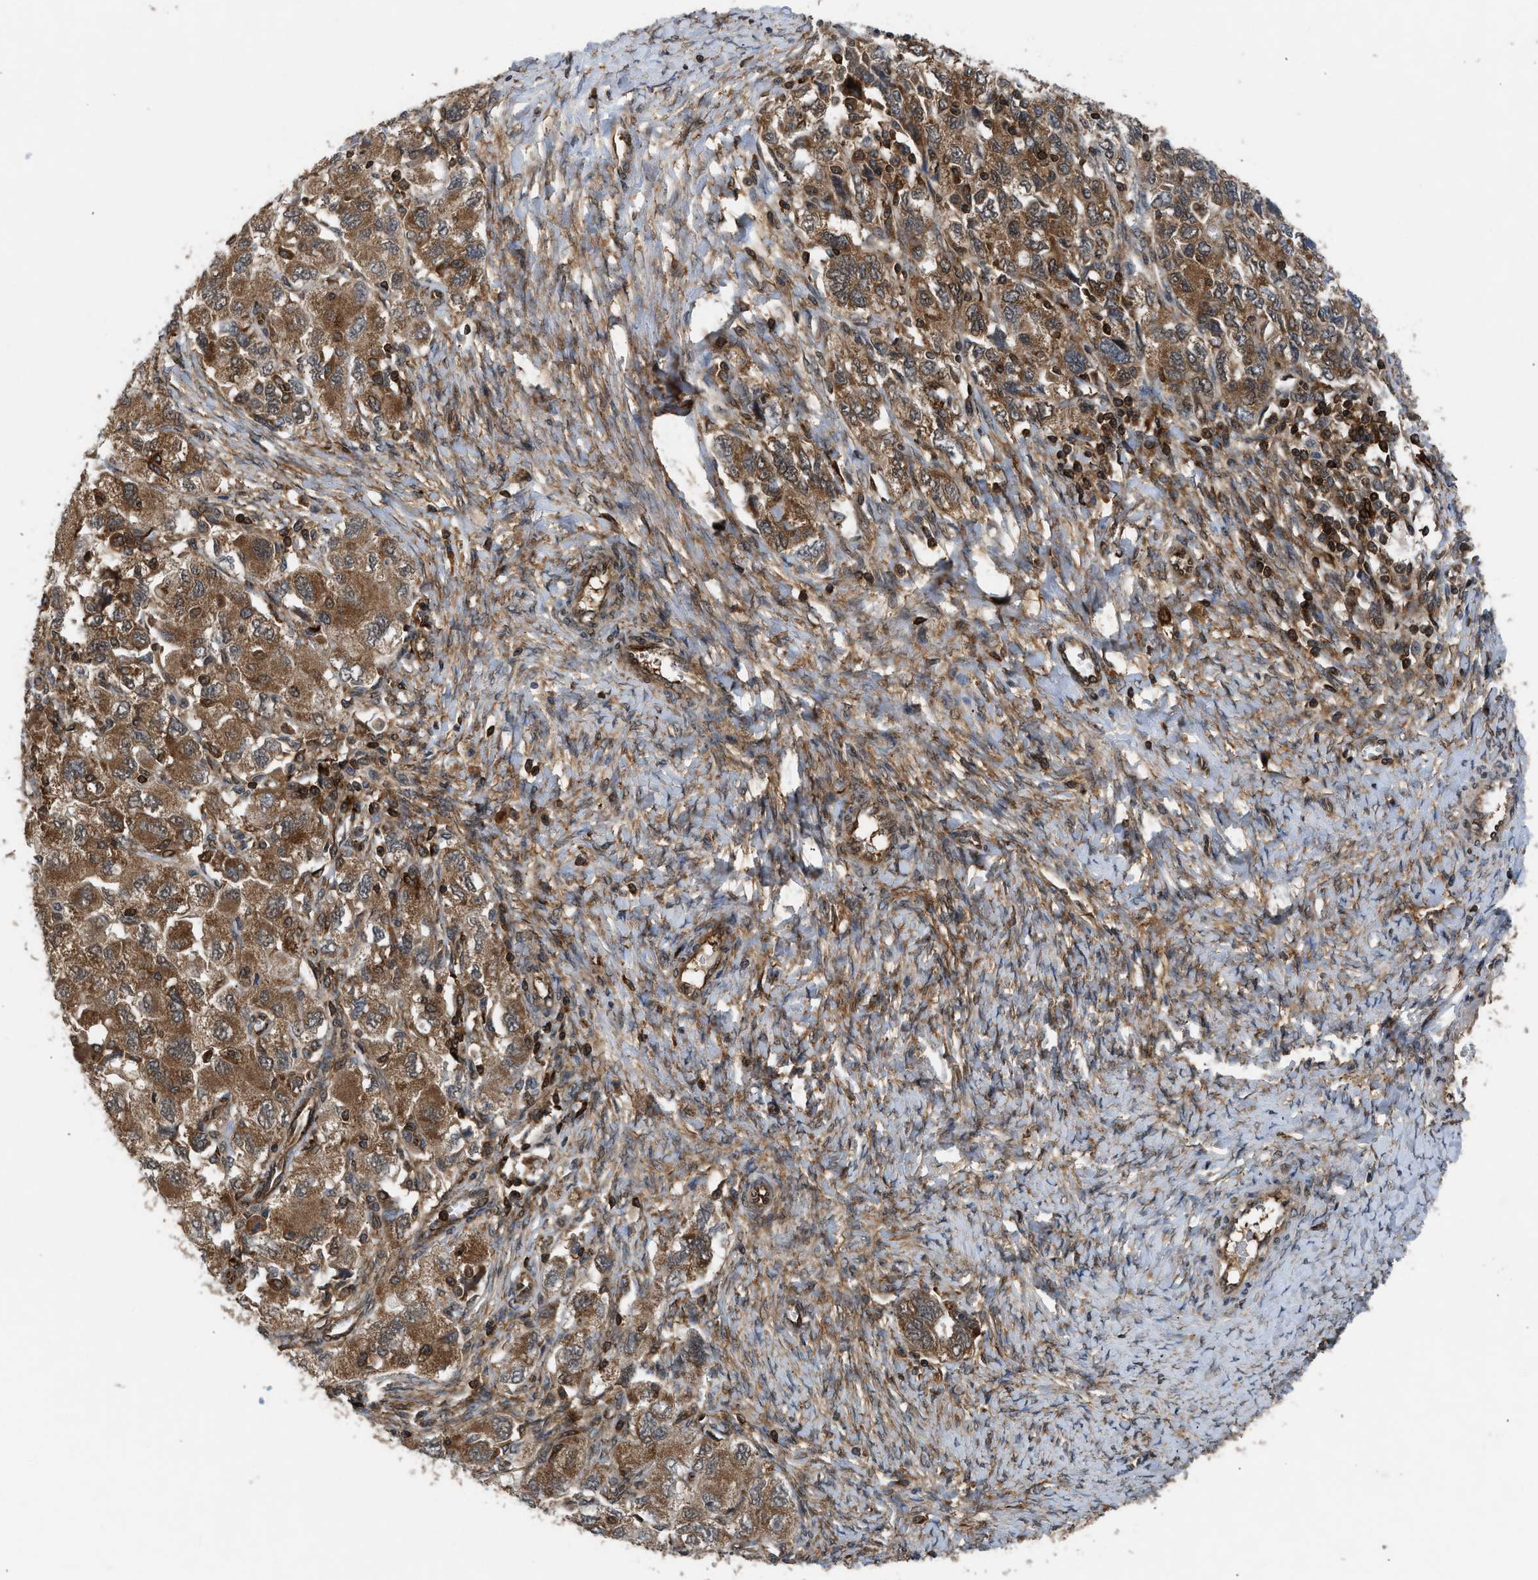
{"staining": {"intensity": "moderate", "quantity": ">75%", "location": "cytoplasmic/membranous"}, "tissue": "ovarian cancer", "cell_type": "Tumor cells", "image_type": "cancer", "snomed": [{"axis": "morphology", "description": "Carcinoma, NOS"}, {"axis": "morphology", "description": "Cystadenocarcinoma, serous, NOS"}, {"axis": "topography", "description": "Ovary"}], "caption": "Approximately >75% of tumor cells in human serous cystadenocarcinoma (ovarian) show moderate cytoplasmic/membranous protein expression as visualized by brown immunohistochemical staining.", "gene": "OXSR1", "patient": {"sex": "female", "age": 69}}